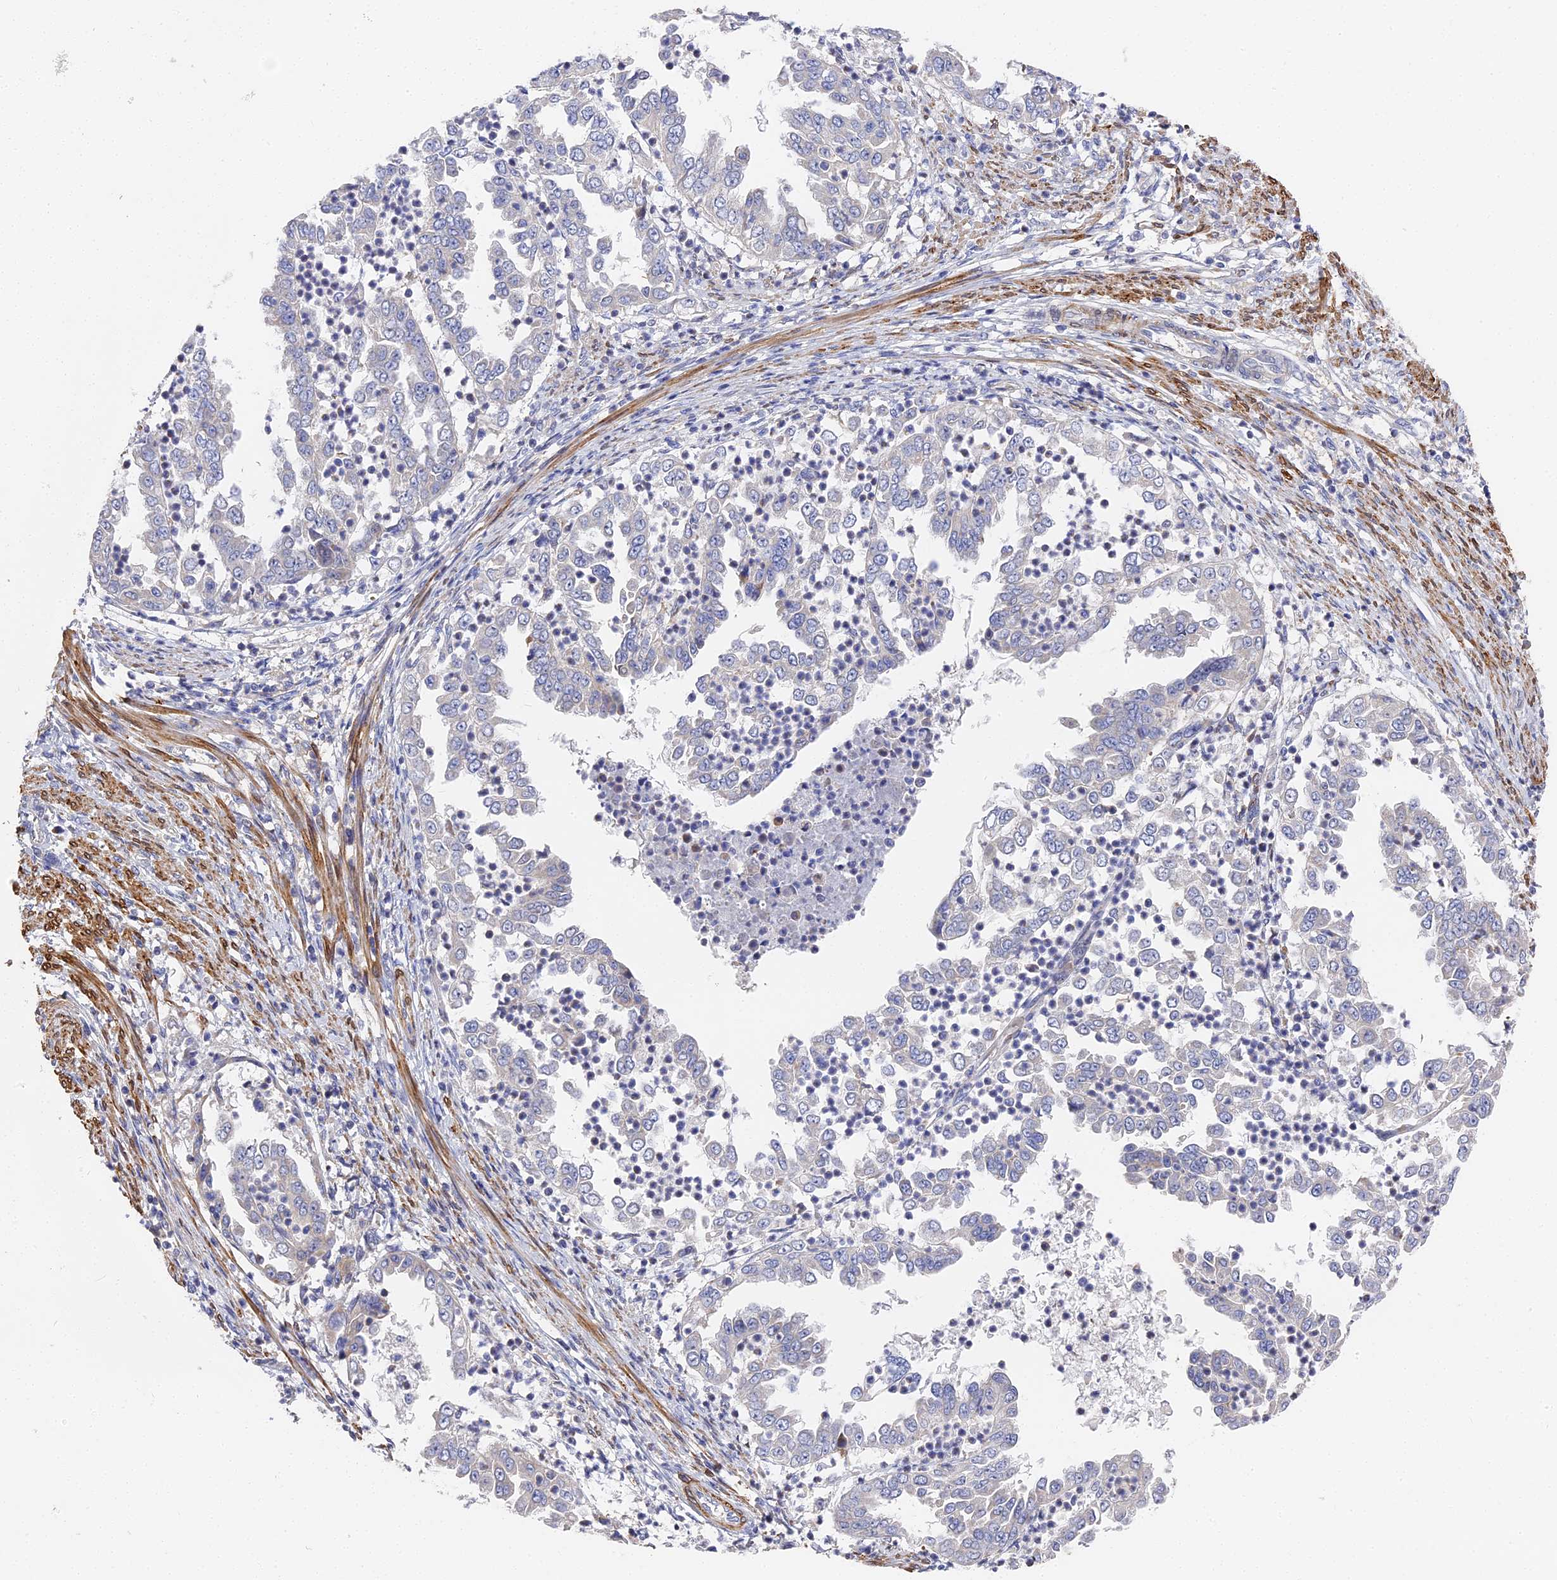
{"staining": {"intensity": "negative", "quantity": "none", "location": "none"}, "tissue": "endometrial cancer", "cell_type": "Tumor cells", "image_type": "cancer", "snomed": [{"axis": "morphology", "description": "Adenocarcinoma, NOS"}, {"axis": "topography", "description": "Endometrium"}], "caption": "High power microscopy image of an immunohistochemistry photomicrograph of endometrial cancer (adenocarcinoma), revealing no significant positivity in tumor cells.", "gene": "CCDC113", "patient": {"sex": "female", "age": 85}}